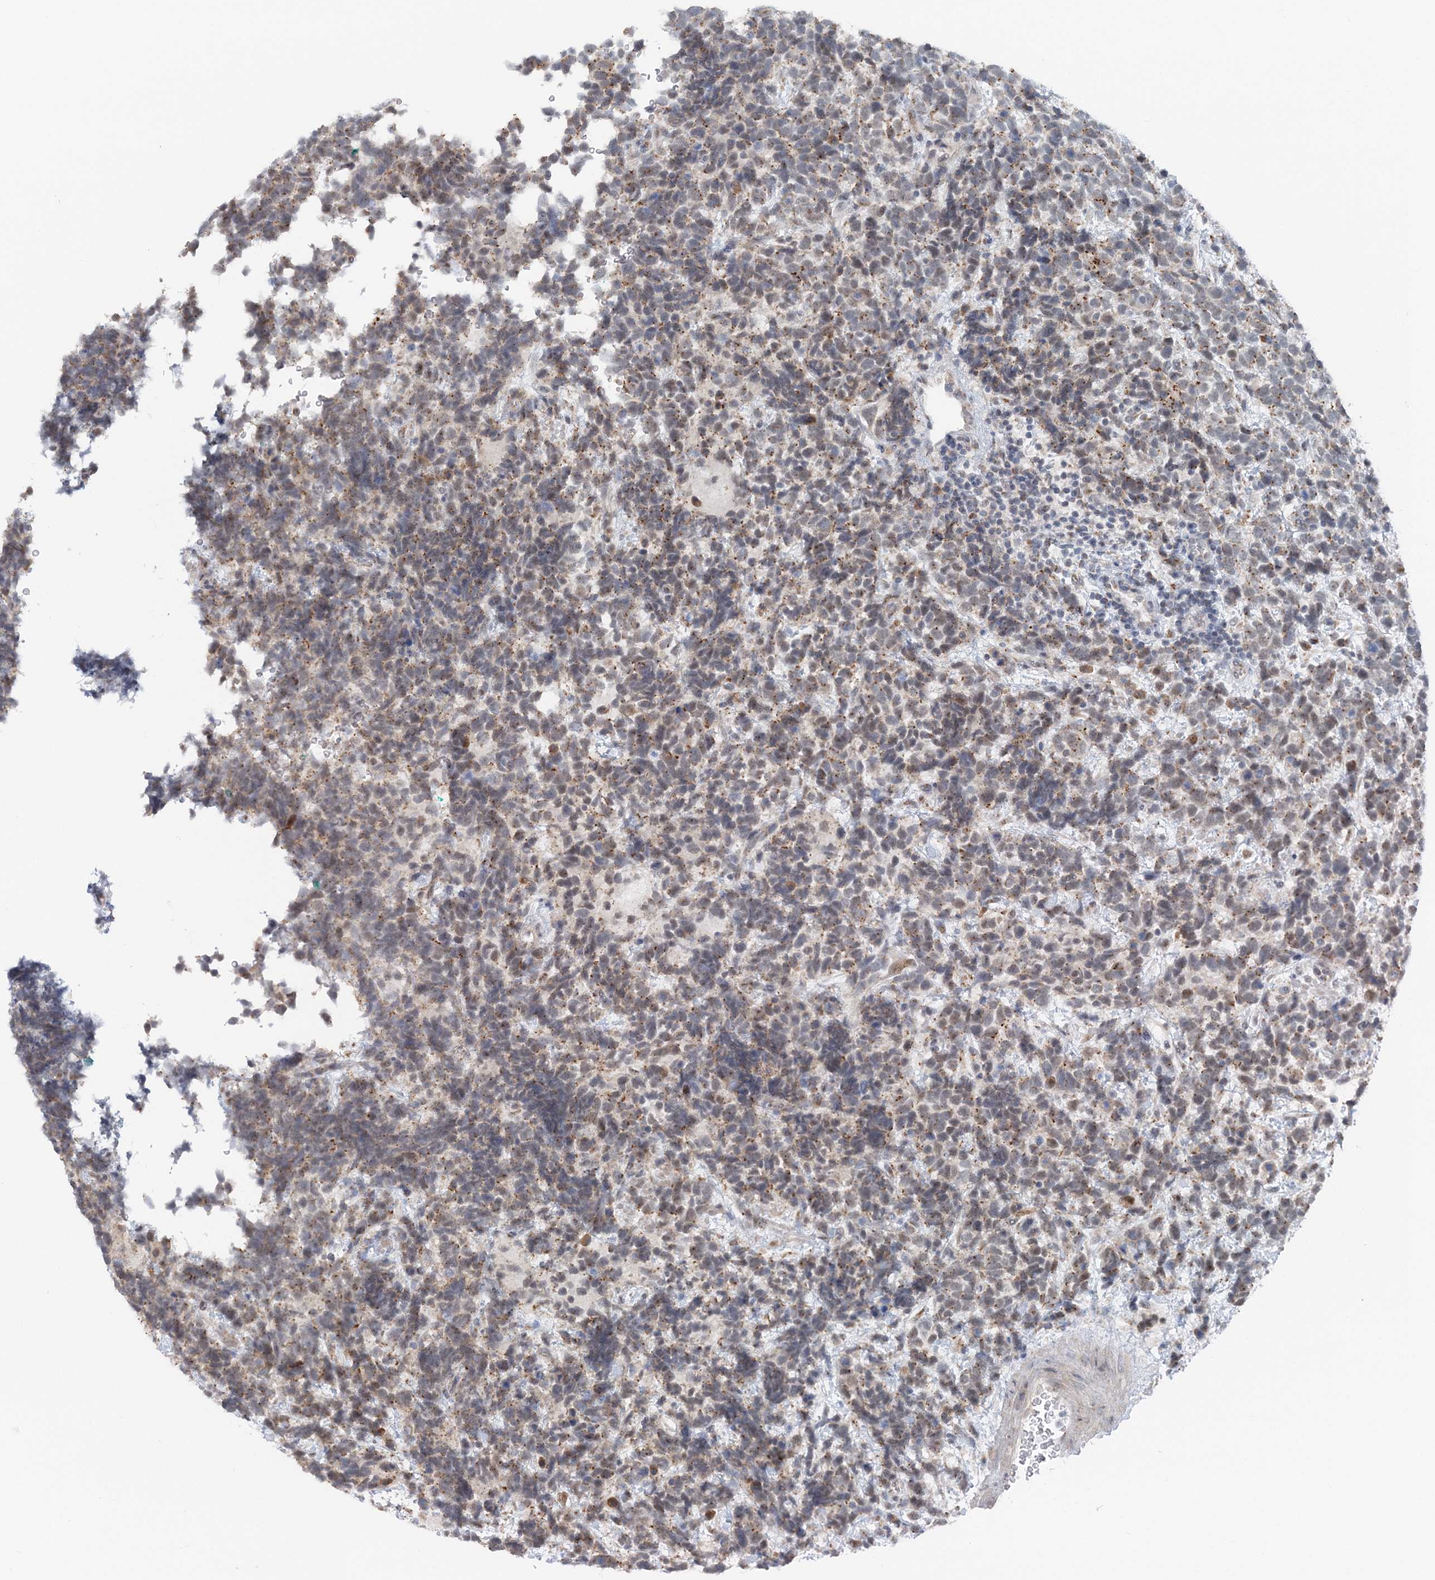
{"staining": {"intensity": "weak", "quantity": ">75%", "location": "cytoplasmic/membranous"}, "tissue": "urothelial cancer", "cell_type": "Tumor cells", "image_type": "cancer", "snomed": [{"axis": "morphology", "description": "Urothelial carcinoma, High grade"}, {"axis": "topography", "description": "Urinary bladder"}], "caption": "Human urothelial cancer stained with a brown dye displays weak cytoplasmic/membranous positive staining in about >75% of tumor cells.", "gene": "RNF150", "patient": {"sex": "female", "age": 82}}